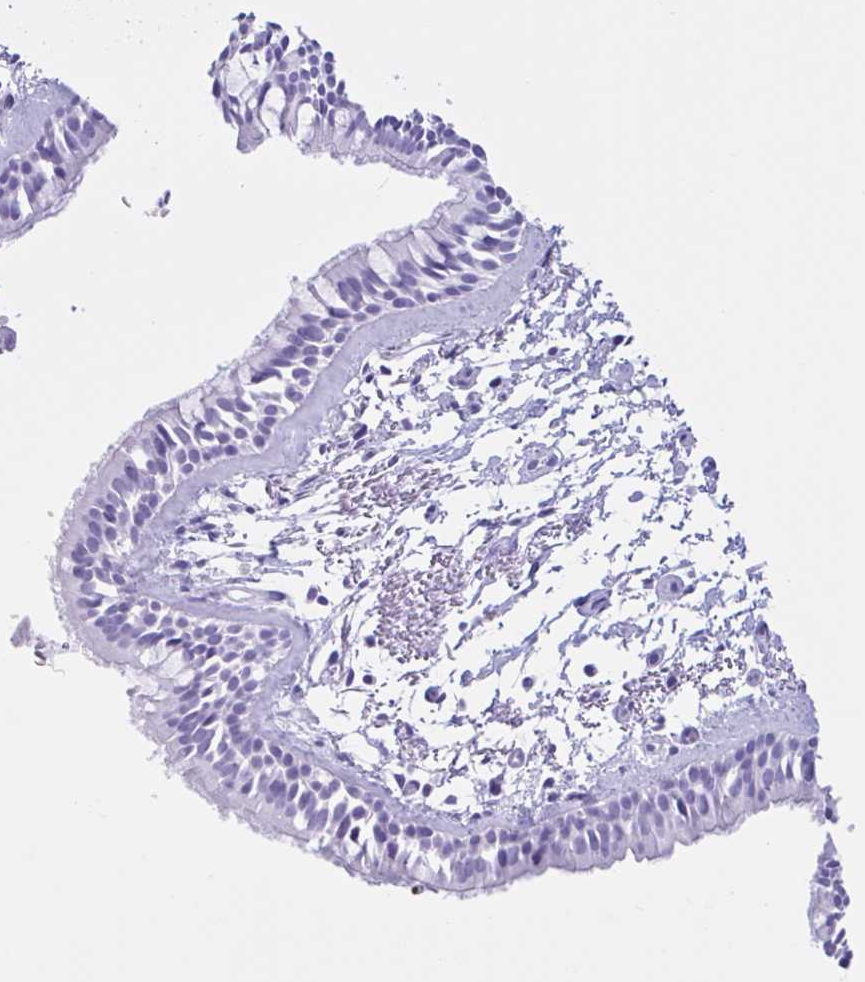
{"staining": {"intensity": "negative", "quantity": "none", "location": "none"}, "tissue": "bronchus", "cell_type": "Respiratory epithelial cells", "image_type": "normal", "snomed": [{"axis": "morphology", "description": "Normal tissue, NOS"}, {"axis": "topography", "description": "Cartilage tissue"}, {"axis": "topography", "description": "Bronchus"}, {"axis": "topography", "description": "Peripheral nerve tissue"}], "caption": "IHC histopathology image of benign bronchus: human bronchus stained with DAB displays no significant protein positivity in respiratory epithelial cells.", "gene": "IAPP", "patient": {"sex": "female", "age": 59}}